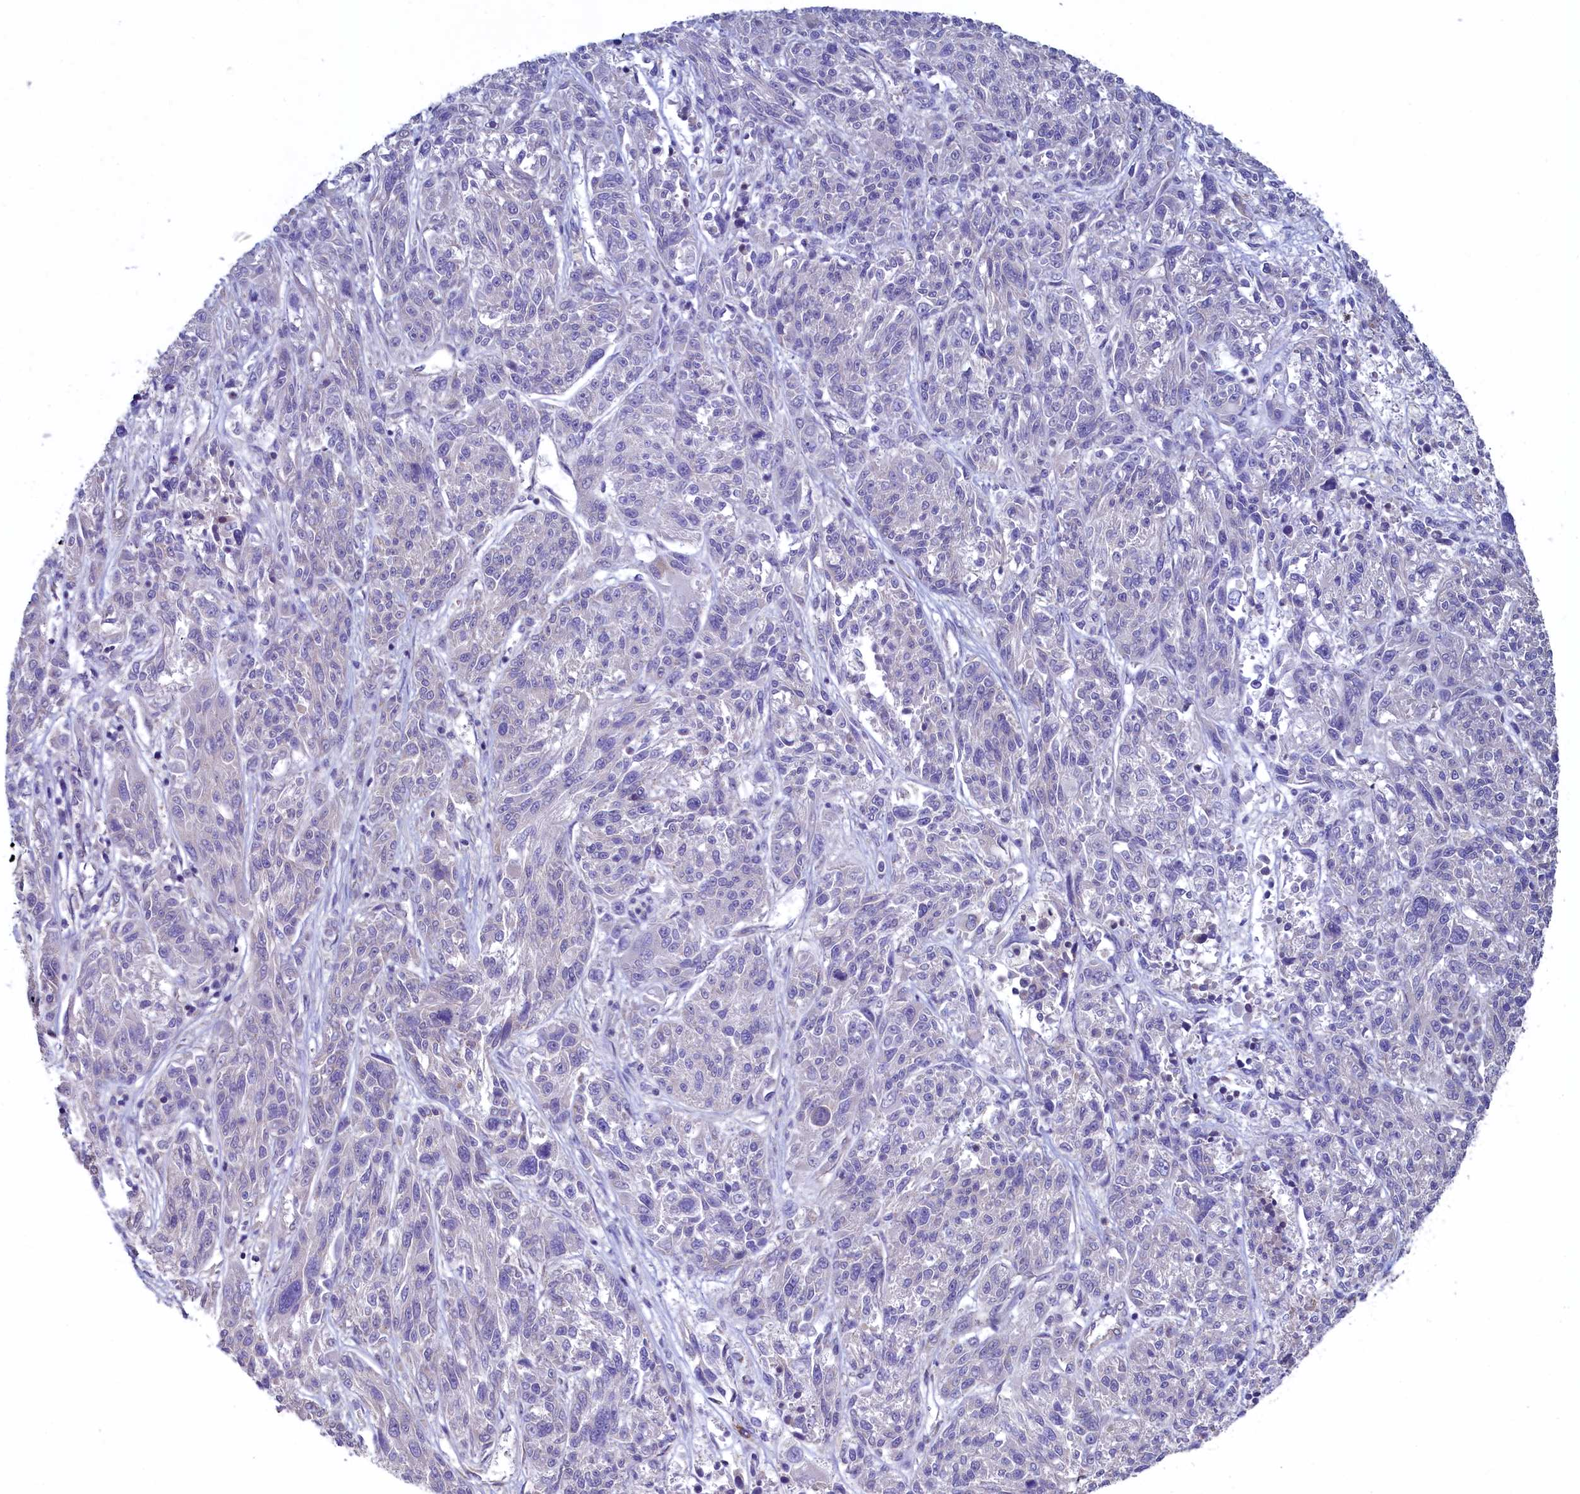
{"staining": {"intensity": "negative", "quantity": "none", "location": "none"}, "tissue": "melanoma", "cell_type": "Tumor cells", "image_type": "cancer", "snomed": [{"axis": "morphology", "description": "Malignant melanoma, NOS"}, {"axis": "topography", "description": "Skin"}], "caption": "Micrograph shows no protein expression in tumor cells of malignant melanoma tissue.", "gene": "SPATA2L", "patient": {"sex": "male", "age": 53}}